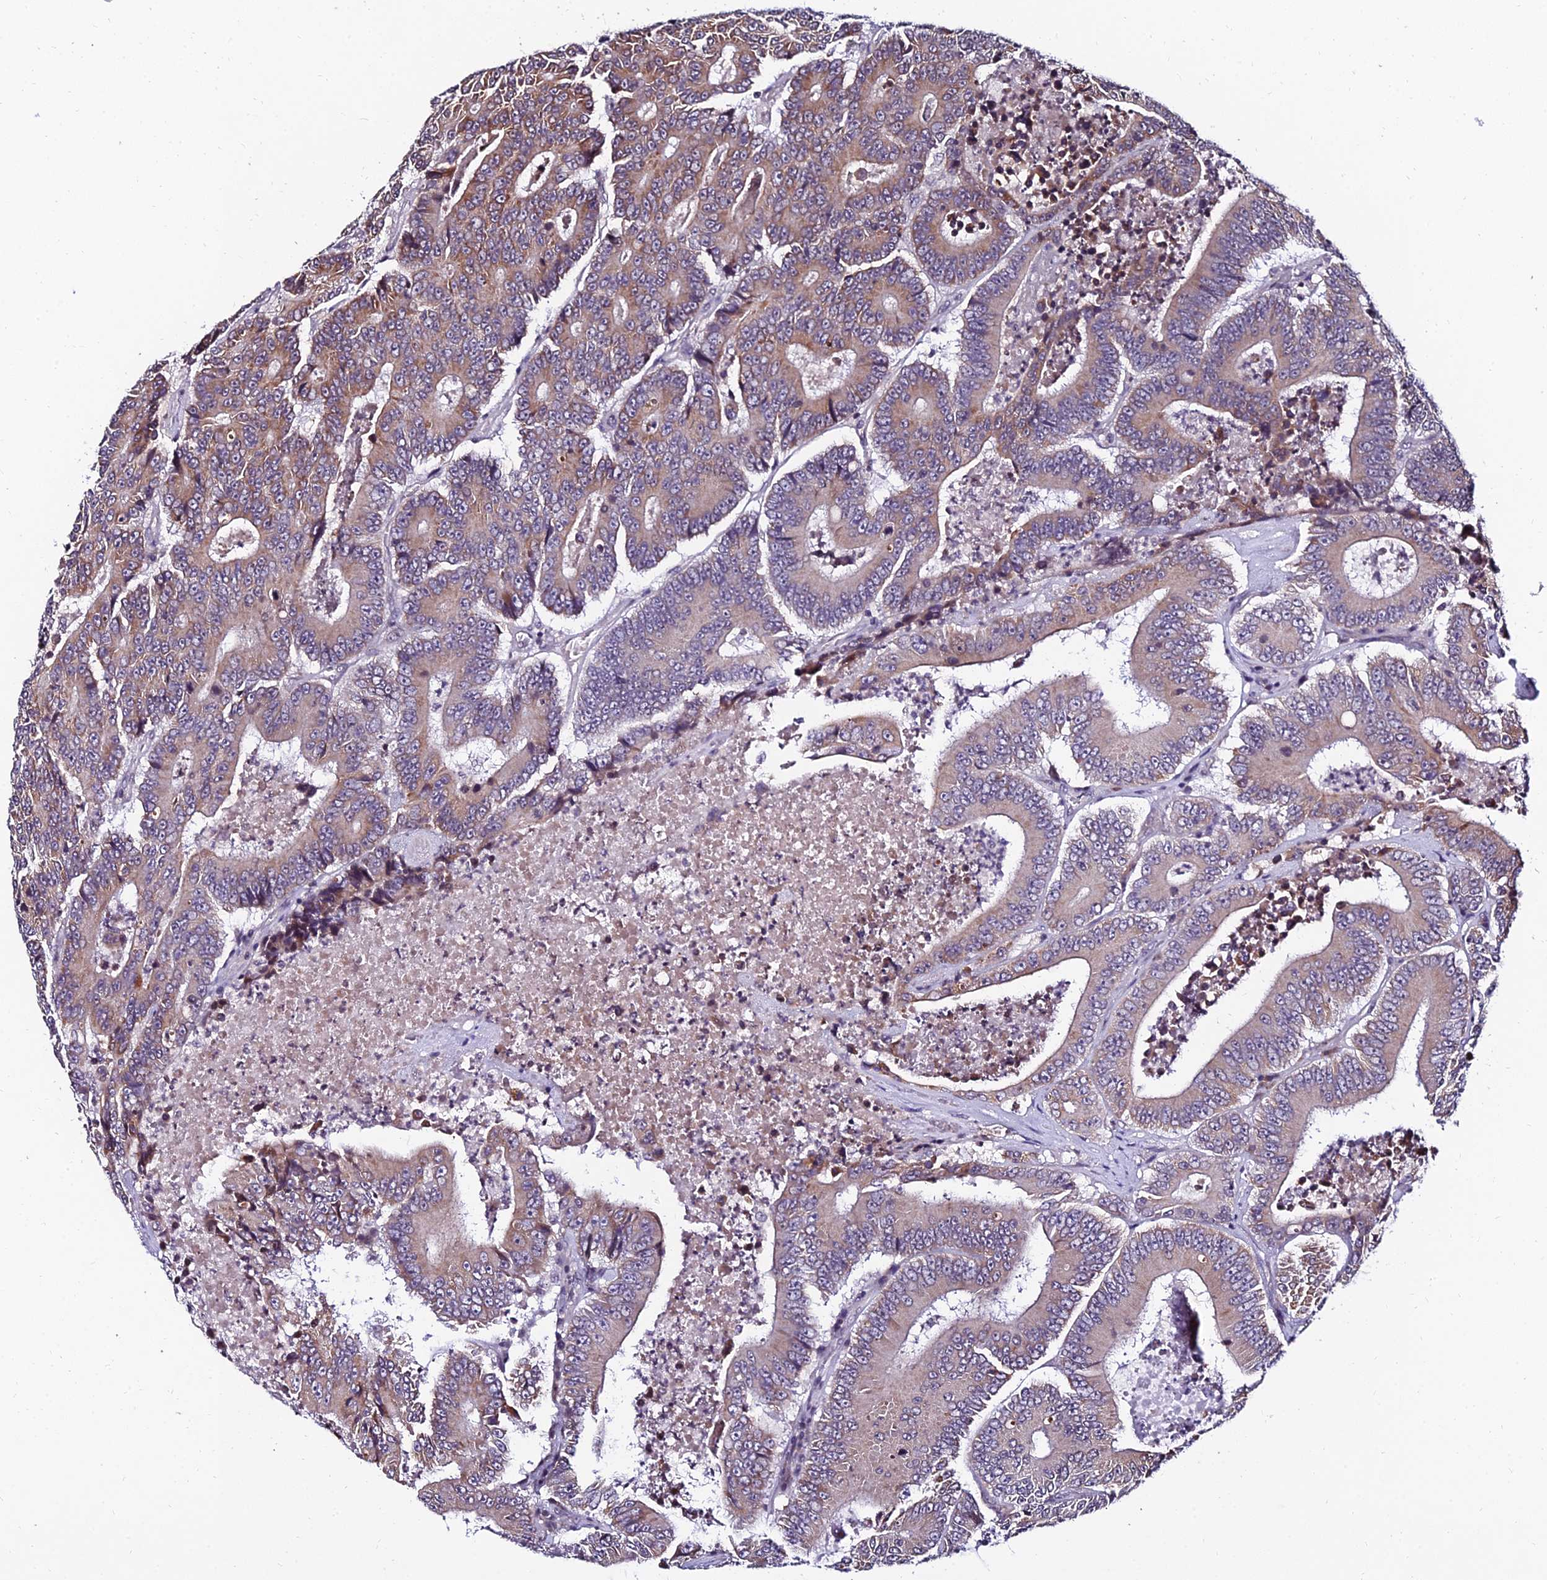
{"staining": {"intensity": "moderate", "quantity": ">75%", "location": "cytoplasmic/membranous"}, "tissue": "colorectal cancer", "cell_type": "Tumor cells", "image_type": "cancer", "snomed": [{"axis": "morphology", "description": "Adenocarcinoma, NOS"}, {"axis": "topography", "description": "Colon"}], "caption": "A micrograph of human adenocarcinoma (colorectal) stained for a protein shows moderate cytoplasmic/membranous brown staining in tumor cells.", "gene": "CDNF", "patient": {"sex": "male", "age": 83}}